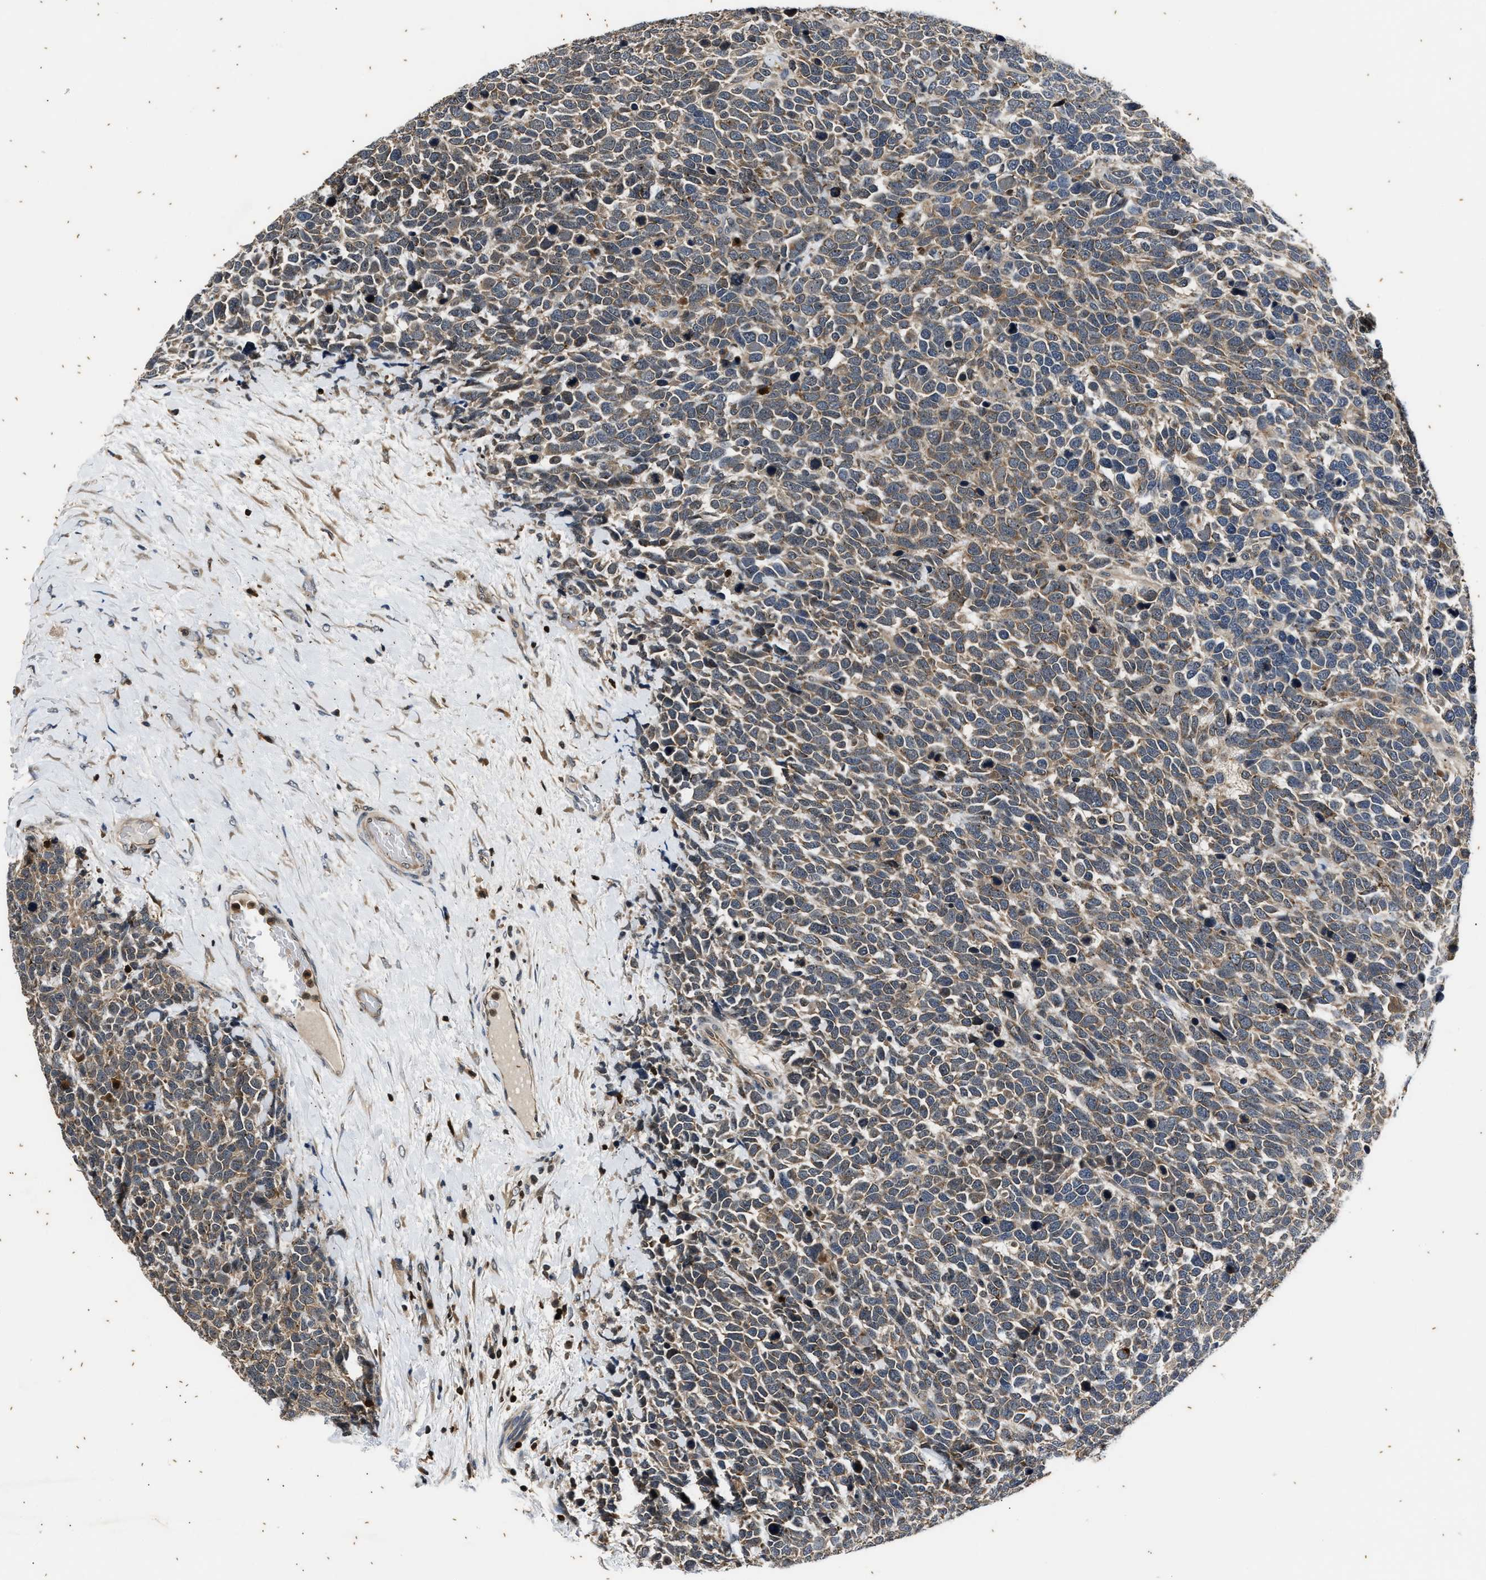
{"staining": {"intensity": "weak", "quantity": ">75%", "location": "cytoplasmic/membranous"}, "tissue": "urothelial cancer", "cell_type": "Tumor cells", "image_type": "cancer", "snomed": [{"axis": "morphology", "description": "Urothelial carcinoma, High grade"}, {"axis": "topography", "description": "Urinary bladder"}], "caption": "A low amount of weak cytoplasmic/membranous staining is identified in about >75% of tumor cells in high-grade urothelial carcinoma tissue. The protein is stained brown, and the nuclei are stained in blue (DAB (3,3'-diaminobenzidine) IHC with brightfield microscopy, high magnification).", "gene": "PTPN7", "patient": {"sex": "female", "age": 82}}